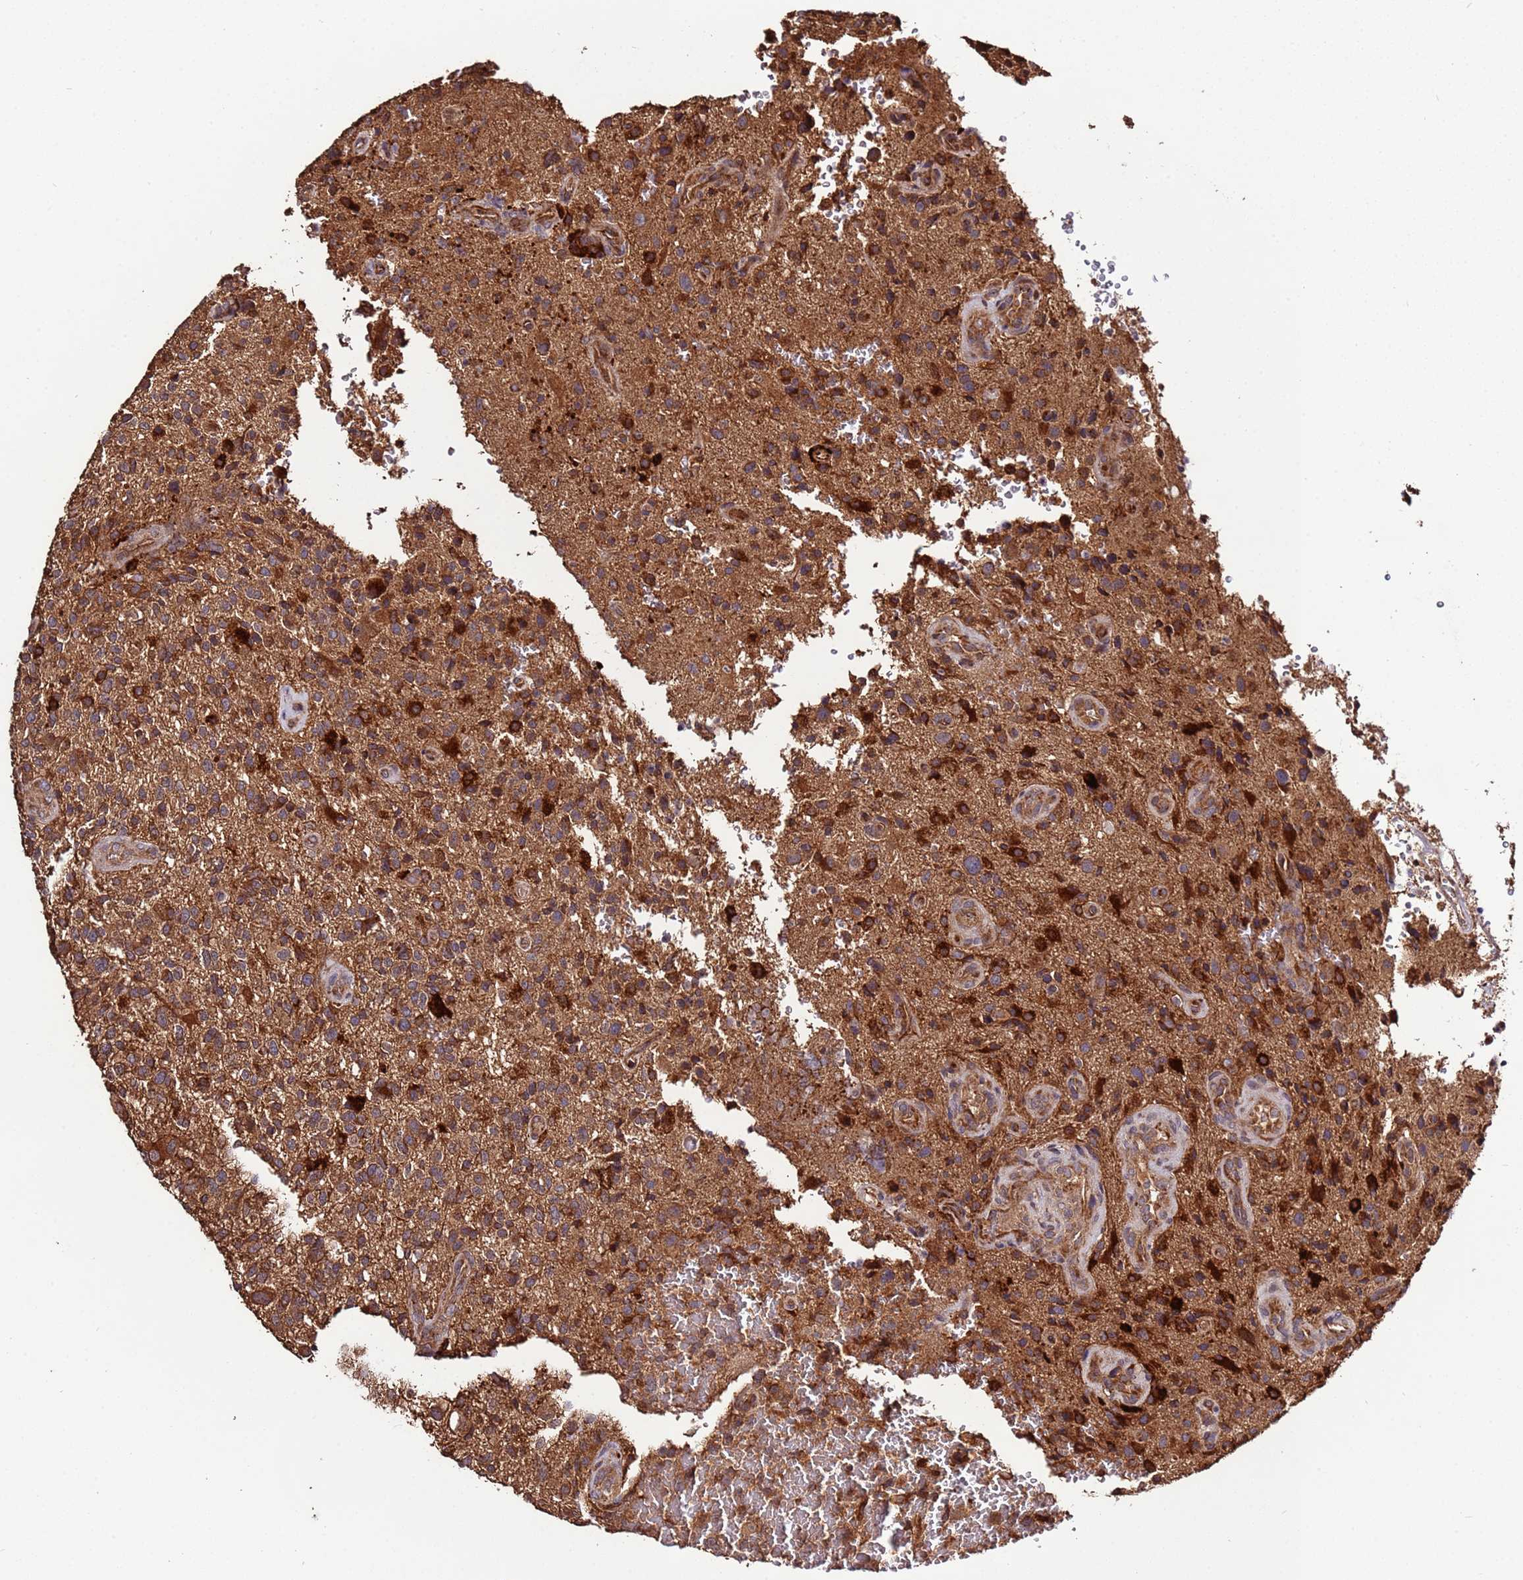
{"staining": {"intensity": "strong", "quantity": "25%-75%", "location": "cytoplasmic/membranous"}, "tissue": "glioma", "cell_type": "Tumor cells", "image_type": "cancer", "snomed": [{"axis": "morphology", "description": "Glioma, malignant, High grade"}, {"axis": "topography", "description": "Brain"}], "caption": "Protein staining reveals strong cytoplasmic/membranous positivity in approximately 25%-75% of tumor cells in malignant high-grade glioma. (DAB = brown stain, brightfield microscopy at high magnification).", "gene": "RPS15A", "patient": {"sex": "male", "age": 47}}